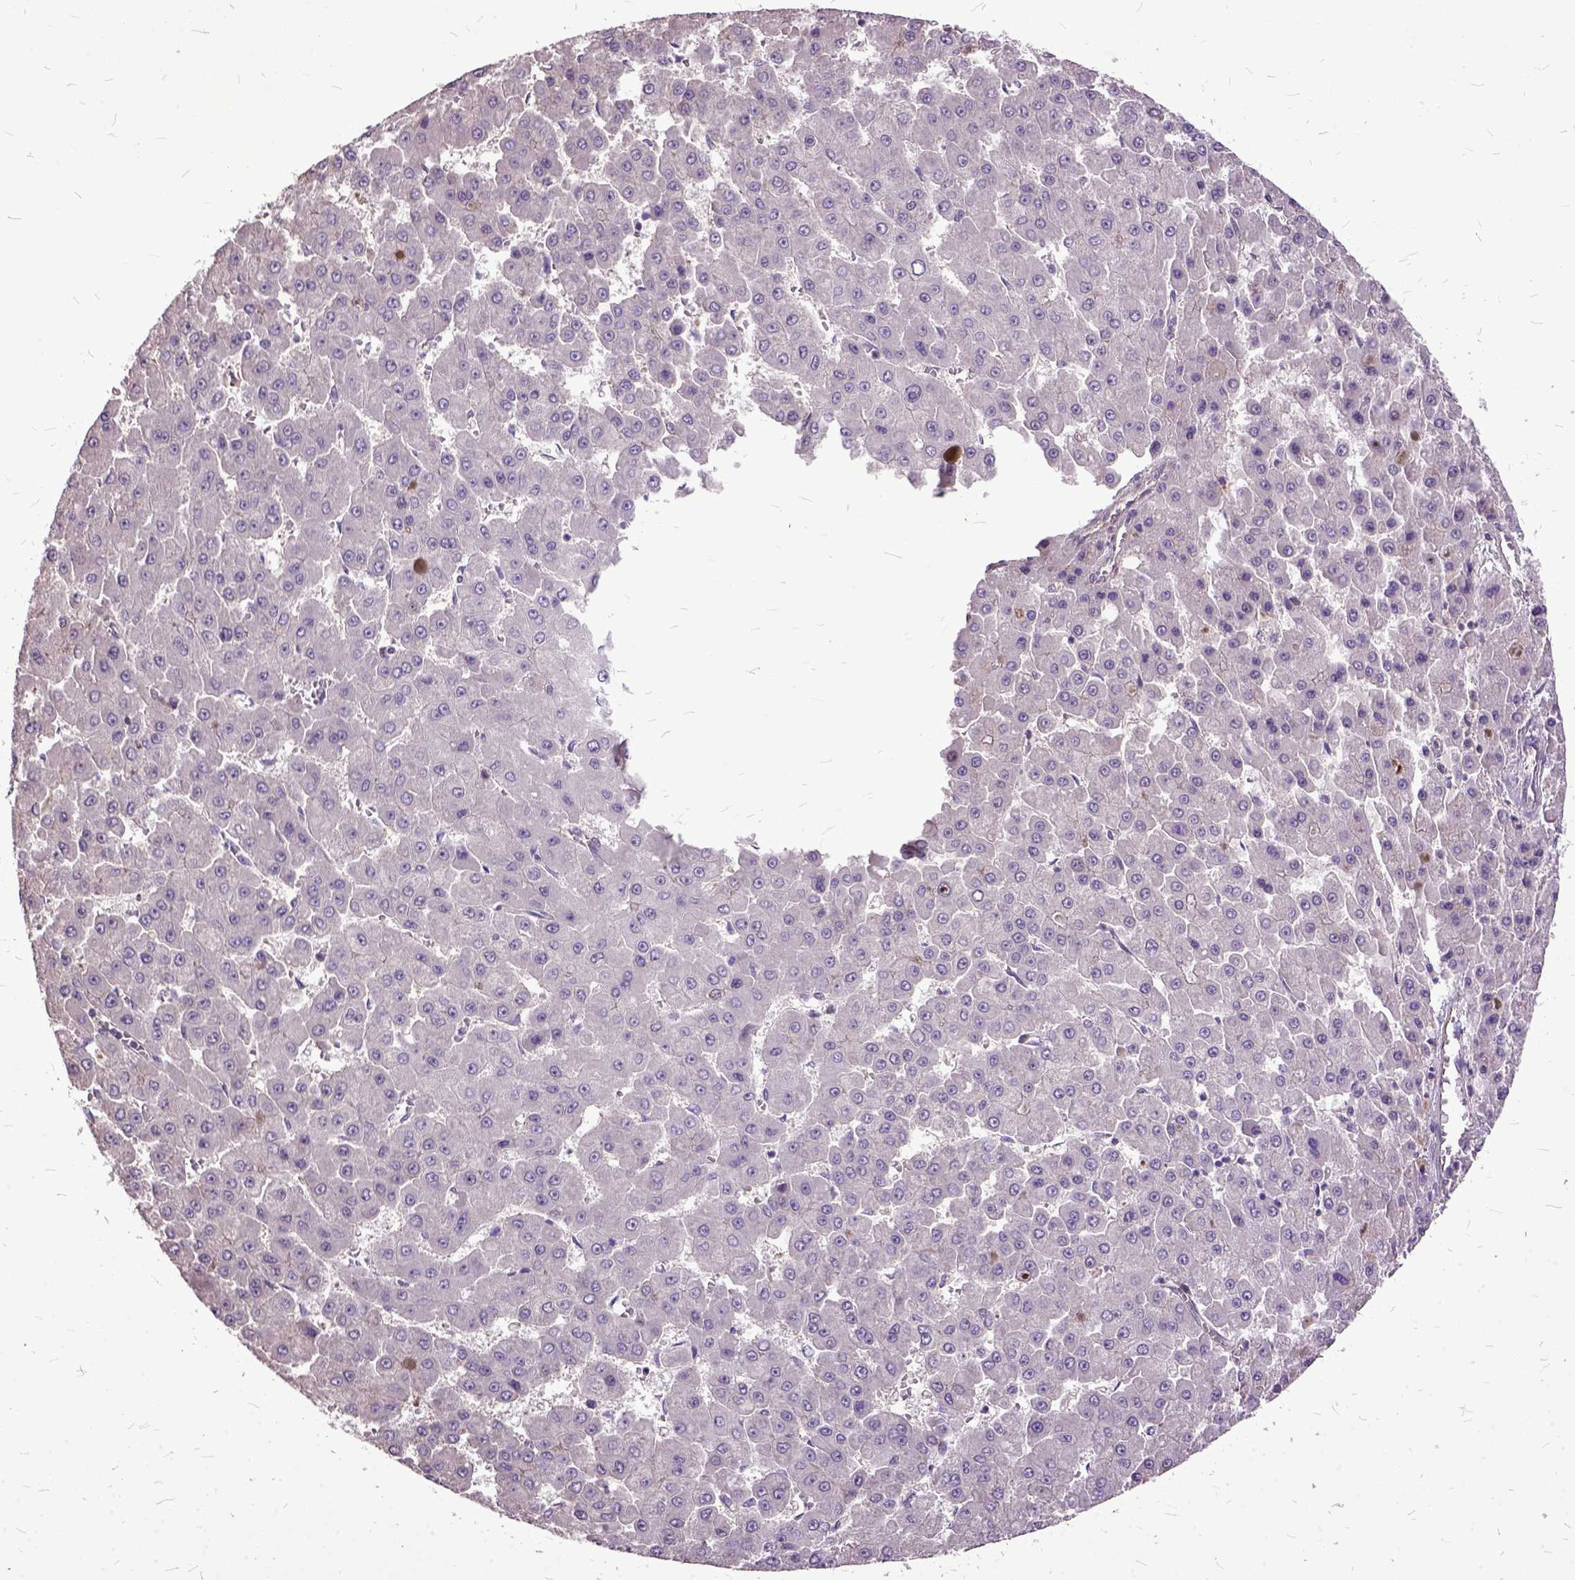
{"staining": {"intensity": "negative", "quantity": "none", "location": "none"}, "tissue": "liver cancer", "cell_type": "Tumor cells", "image_type": "cancer", "snomed": [{"axis": "morphology", "description": "Carcinoma, Hepatocellular, NOS"}, {"axis": "topography", "description": "Liver"}], "caption": "Human liver hepatocellular carcinoma stained for a protein using immunohistochemistry (IHC) exhibits no staining in tumor cells.", "gene": "AREG", "patient": {"sex": "male", "age": 78}}